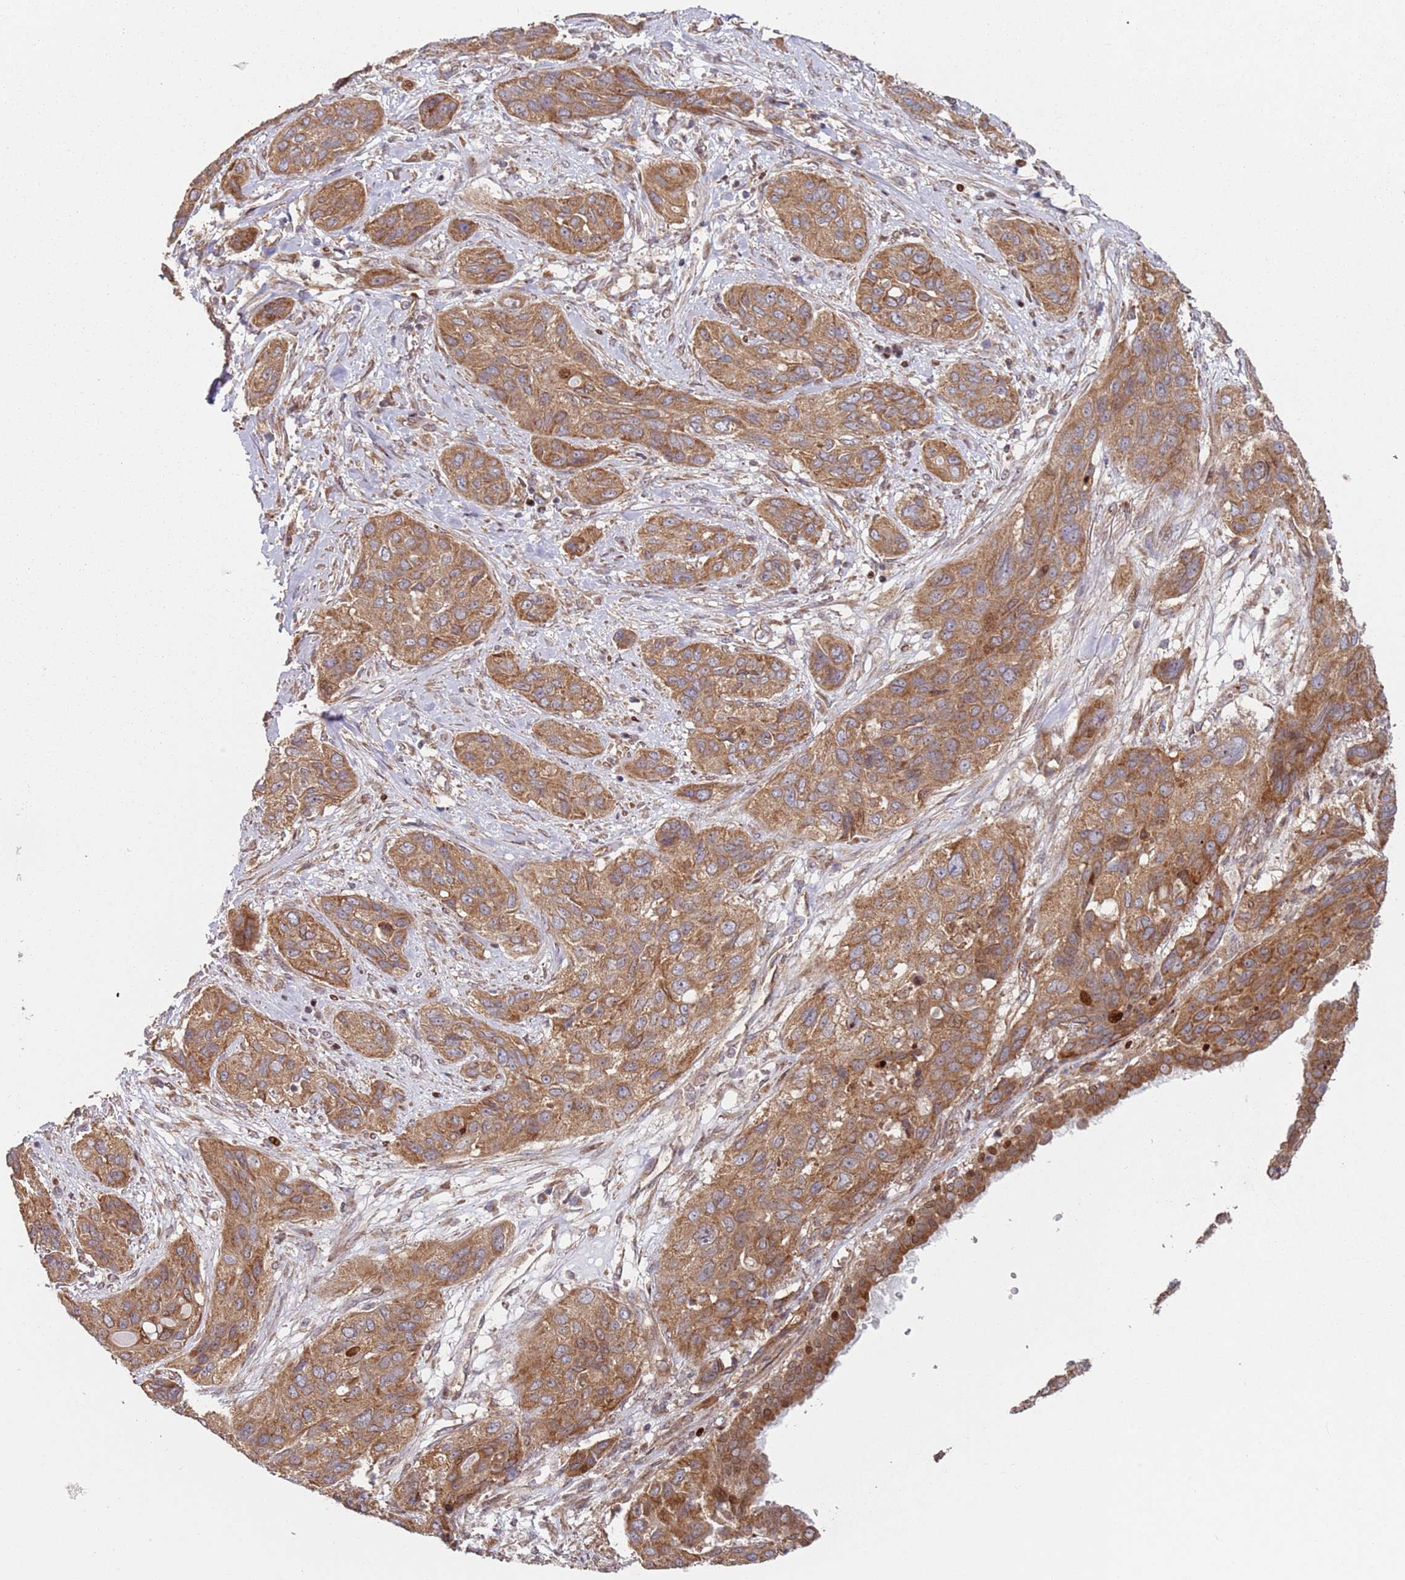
{"staining": {"intensity": "moderate", "quantity": ">75%", "location": "cytoplasmic/membranous"}, "tissue": "lung cancer", "cell_type": "Tumor cells", "image_type": "cancer", "snomed": [{"axis": "morphology", "description": "Squamous cell carcinoma, NOS"}, {"axis": "topography", "description": "Lung"}], "caption": "Approximately >75% of tumor cells in human squamous cell carcinoma (lung) reveal moderate cytoplasmic/membranous protein staining as visualized by brown immunohistochemical staining.", "gene": "HNRNPLL", "patient": {"sex": "female", "age": 70}}